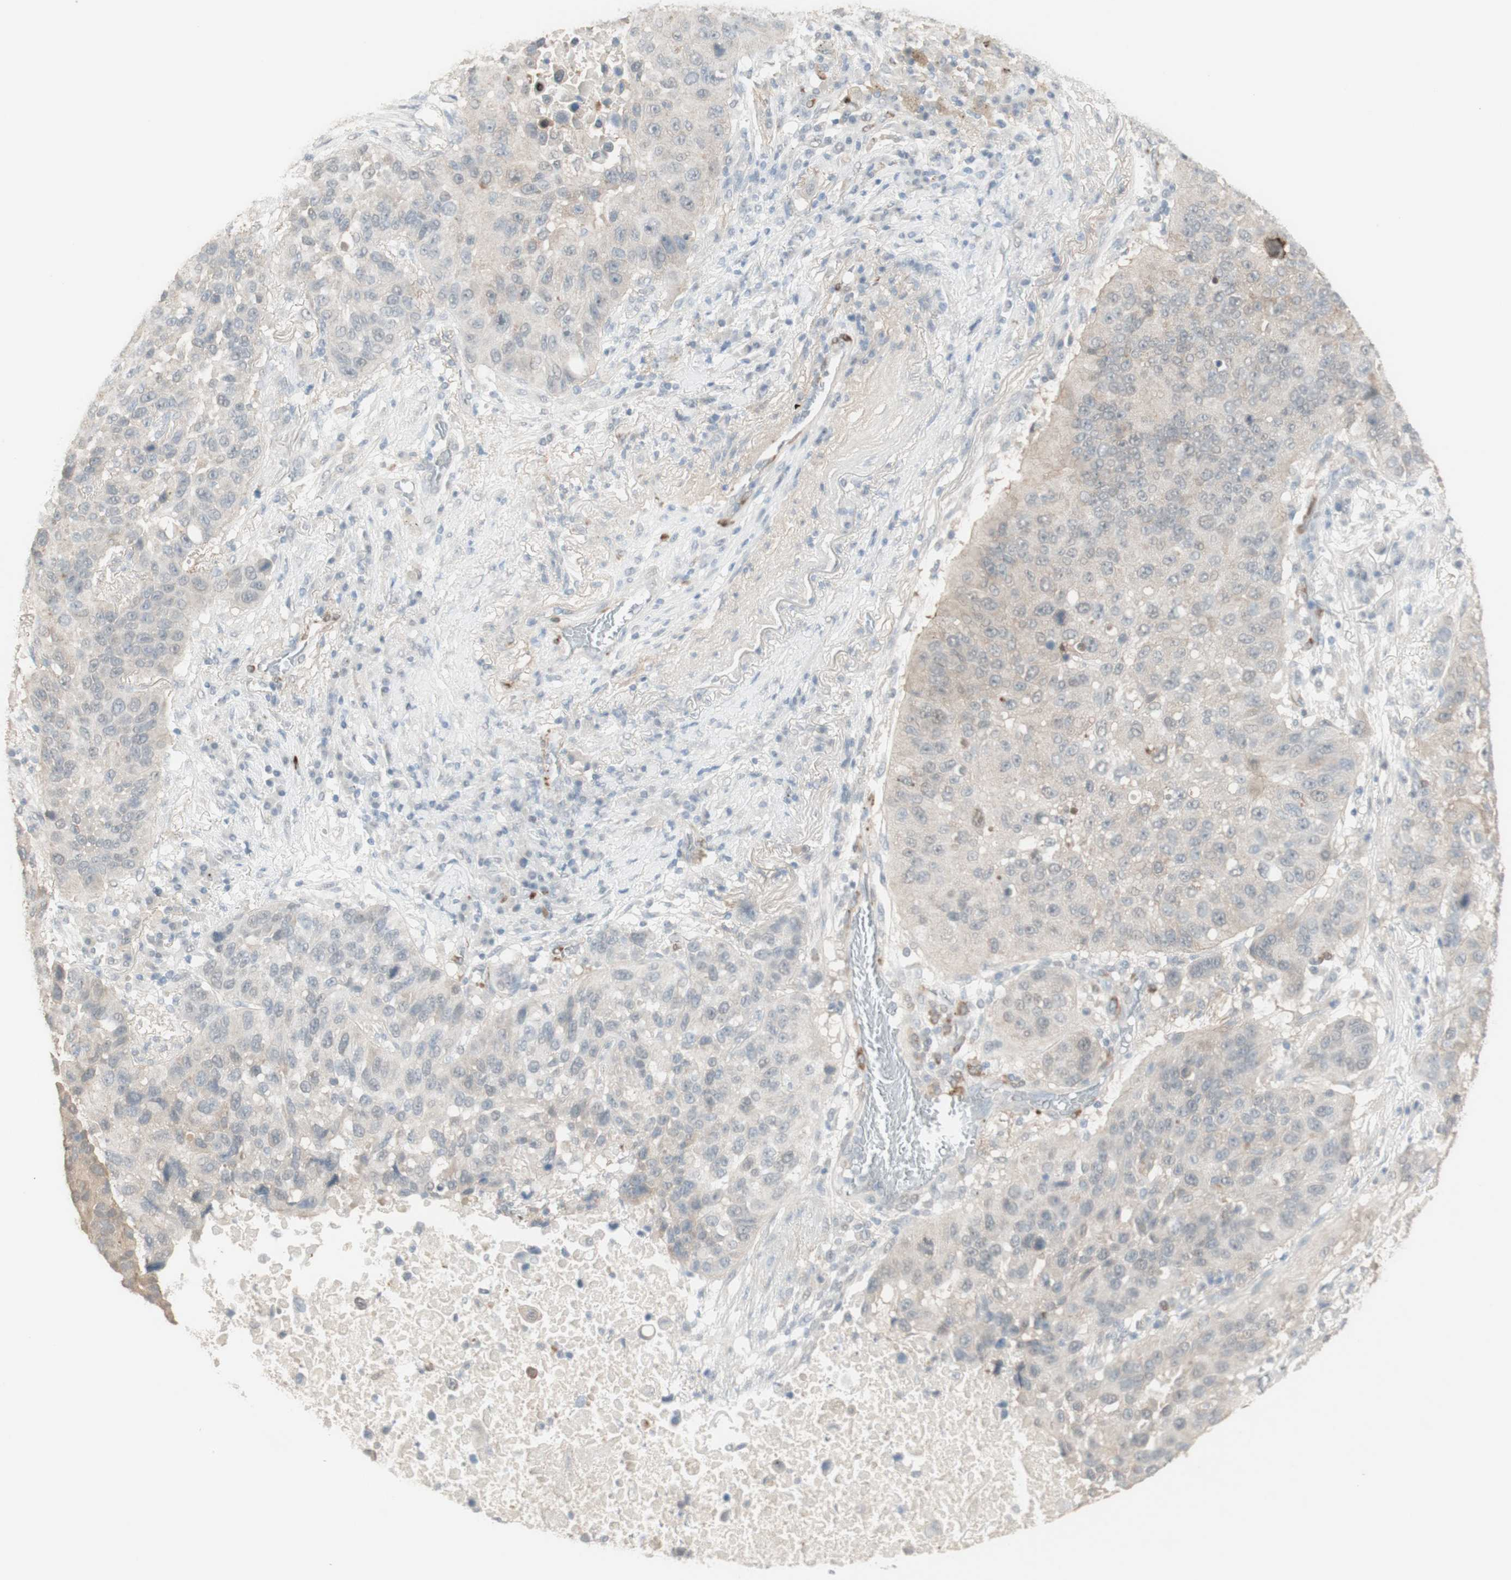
{"staining": {"intensity": "negative", "quantity": "none", "location": "none"}, "tissue": "lung cancer", "cell_type": "Tumor cells", "image_type": "cancer", "snomed": [{"axis": "morphology", "description": "Squamous cell carcinoma, NOS"}, {"axis": "topography", "description": "Lung"}], "caption": "Squamous cell carcinoma (lung) stained for a protein using immunohistochemistry (IHC) demonstrates no expression tumor cells.", "gene": "MUC3A", "patient": {"sex": "male", "age": 57}}